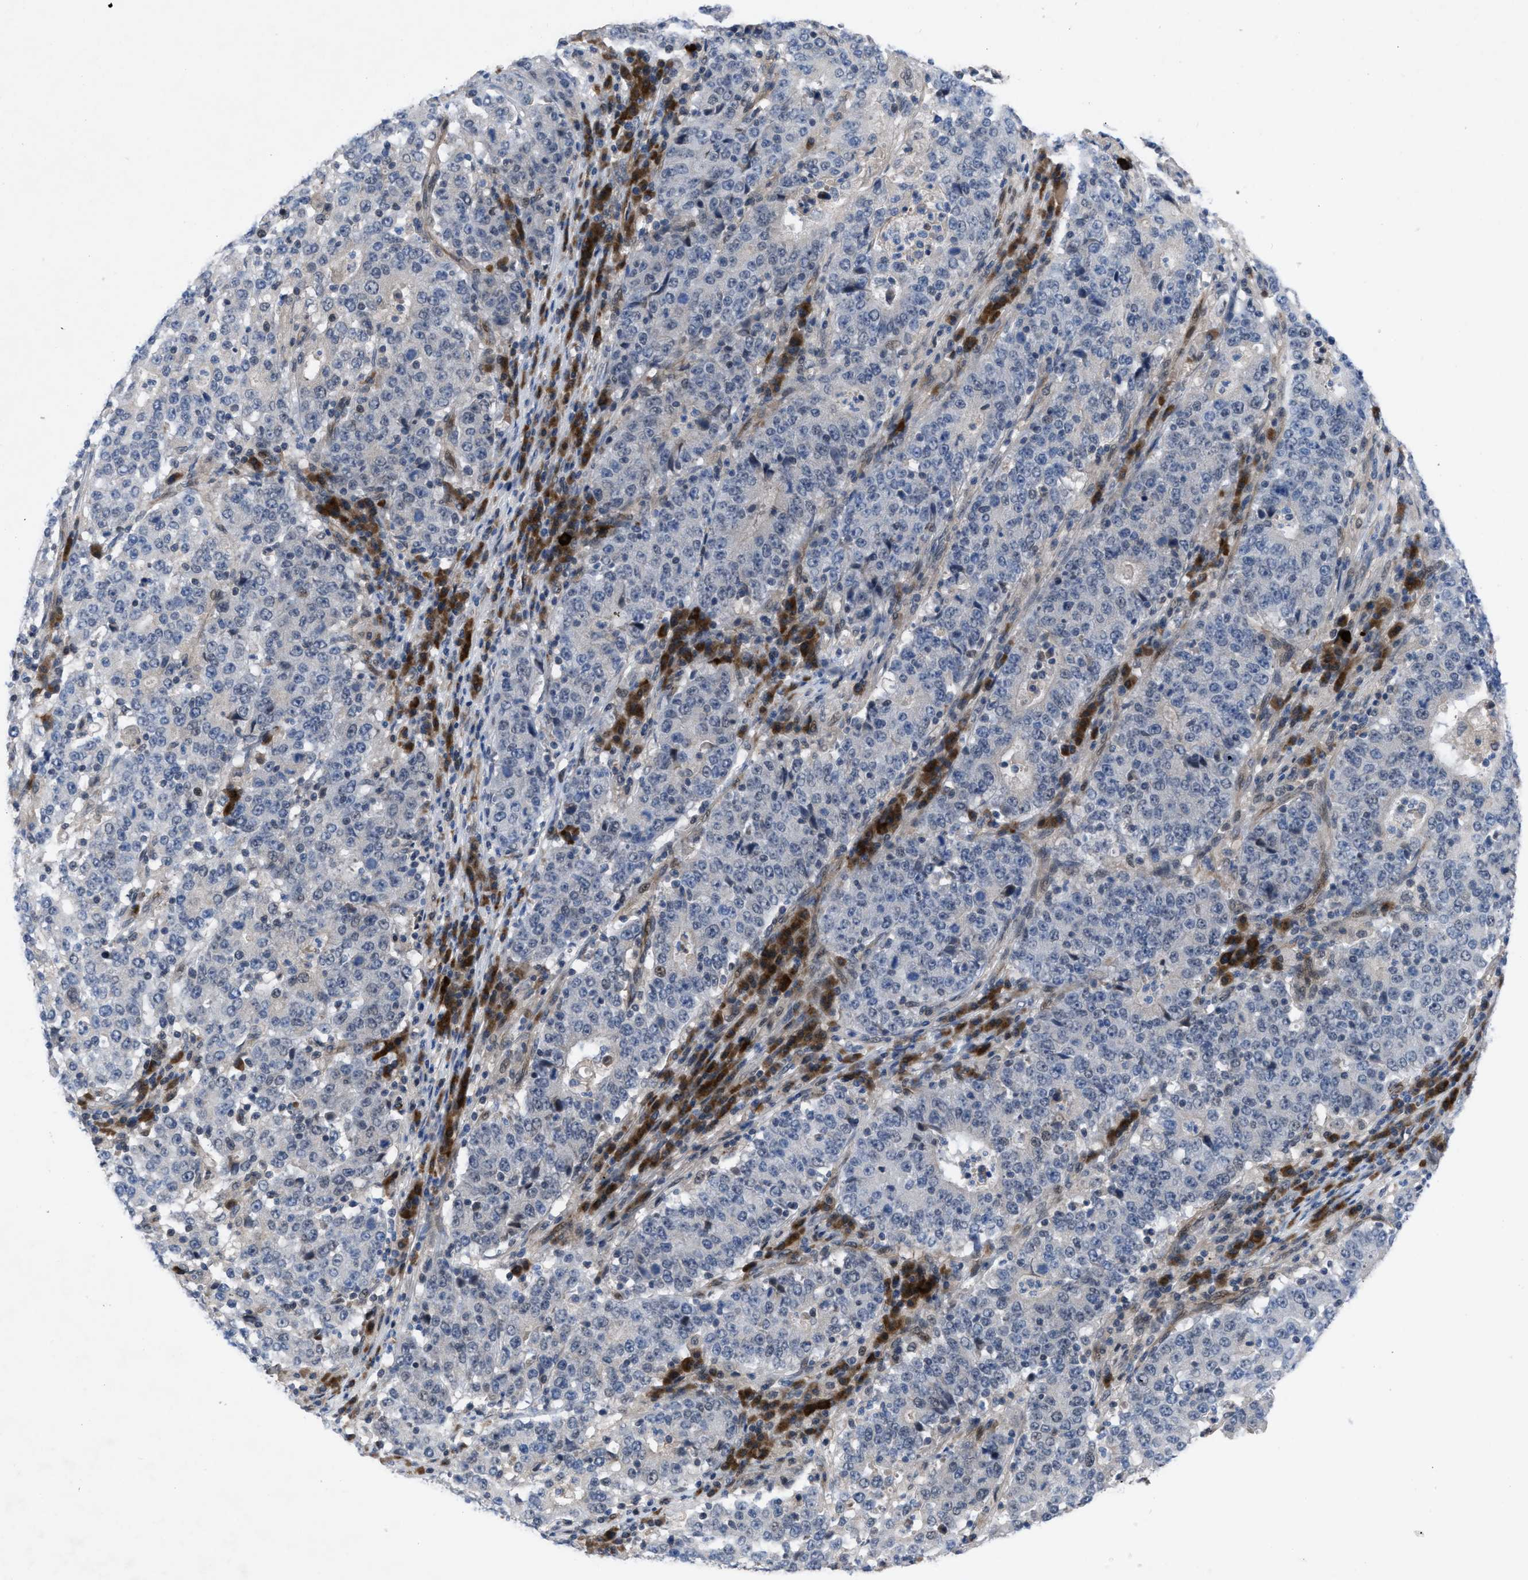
{"staining": {"intensity": "negative", "quantity": "none", "location": "none"}, "tissue": "stomach cancer", "cell_type": "Tumor cells", "image_type": "cancer", "snomed": [{"axis": "morphology", "description": "Adenocarcinoma, NOS"}, {"axis": "topography", "description": "Stomach"}], "caption": "This is an IHC photomicrograph of human adenocarcinoma (stomach). There is no positivity in tumor cells.", "gene": "IL17RE", "patient": {"sex": "male", "age": 59}}